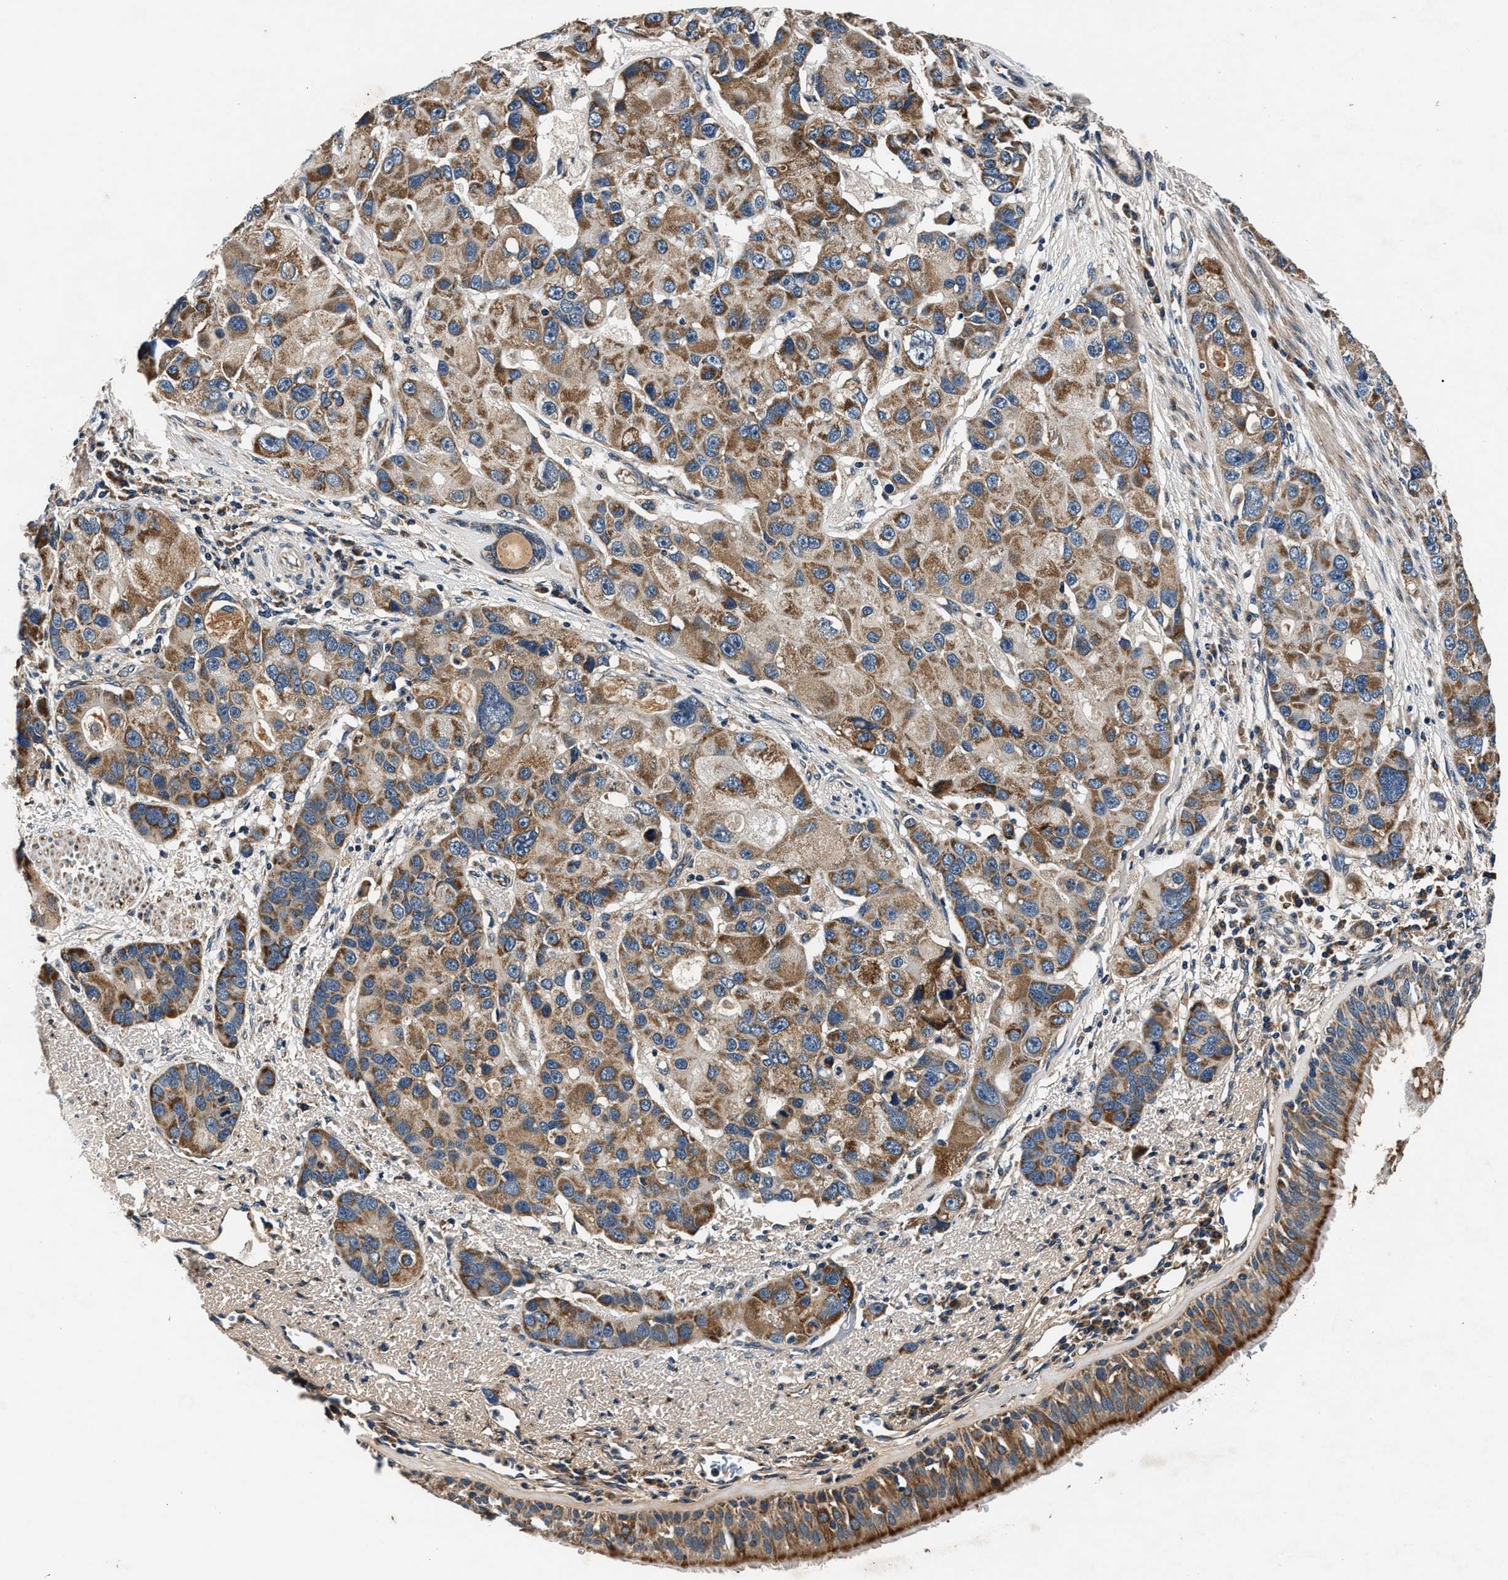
{"staining": {"intensity": "strong", "quantity": "25%-75%", "location": "cytoplasmic/membranous"}, "tissue": "bronchus", "cell_type": "Respiratory epithelial cells", "image_type": "normal", "snomed": [{"axis": "morphology", "description": "Normal tissue, NOS"}, {"axis": "morphology", "description": "Adenocarcinoma, NOS"}, {"axis": "morphology", "description": "Adenocarcinoma, metastatic, NOS"}, {"axis": "topography", "description": "Lymph node"}, {"axis": "topography", "description": "Bronchus"}, {"axis": "topography", "description": "Lung"}], "caption": "Immunohistochemical staining of normal human bronchus reveals high levels of strong cytoplasmic/membranous expression in approximately 25%-75% of respiratory epithelial cells.", "gene": "IMMT", "patient": {"sex": "female", "age": 54}}